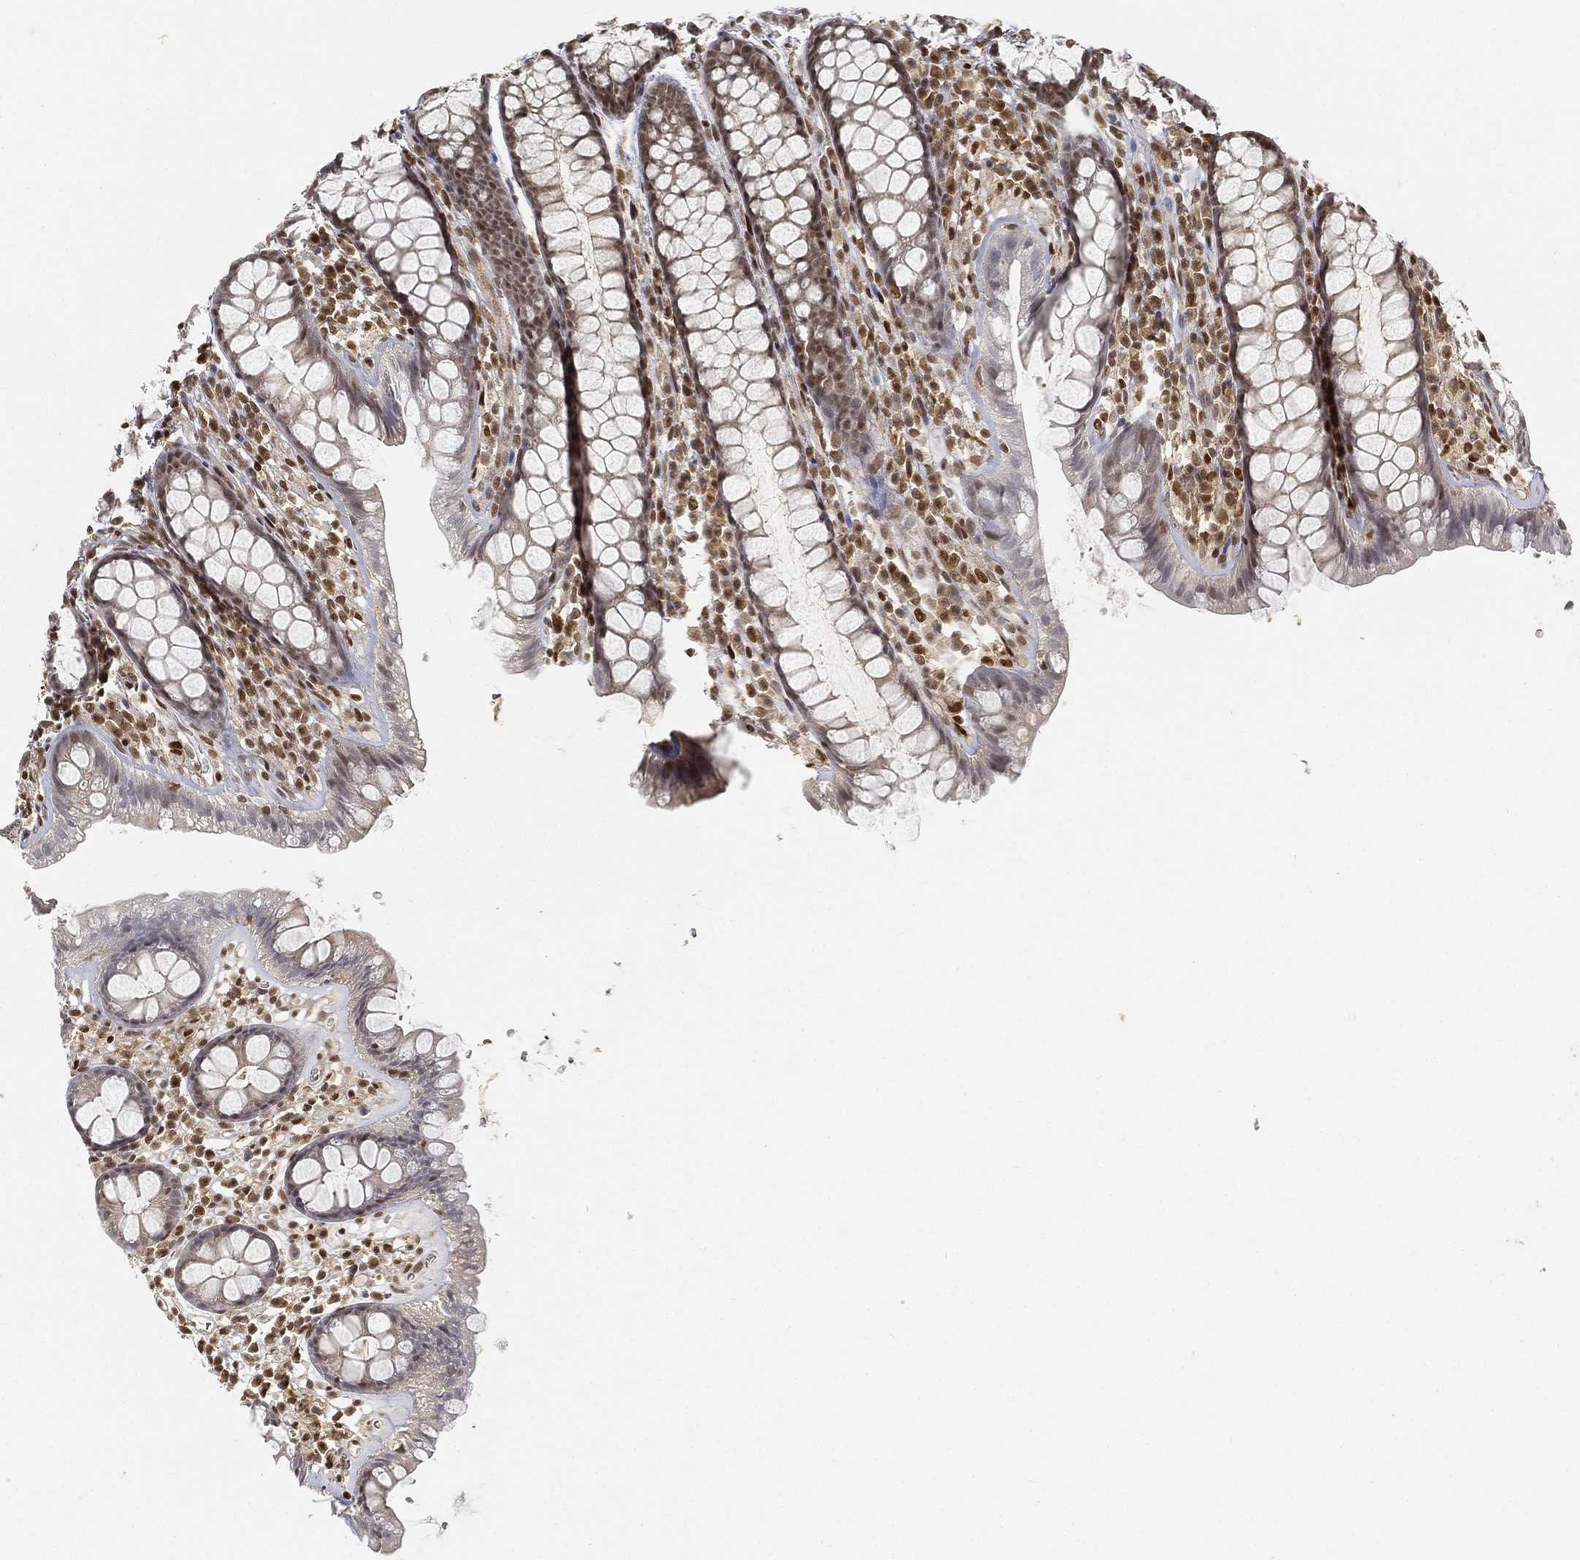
{"staining": {"intensity": "negative", "quantity": "none", "location": "none"}, "tissue": "colon", "cell_type": "Endothelial cells", "image_type": "normal", "snomed": [{"axis": "morphology", "description": "Normal tissue, NOS"}, {"axis": "topography", "description": "Colon"}], "caption": "IHC of normal colon shows no positivity in endothelial cells.", "gene": "CRTC3", "patient": {"sex": "male", "age": 76}}